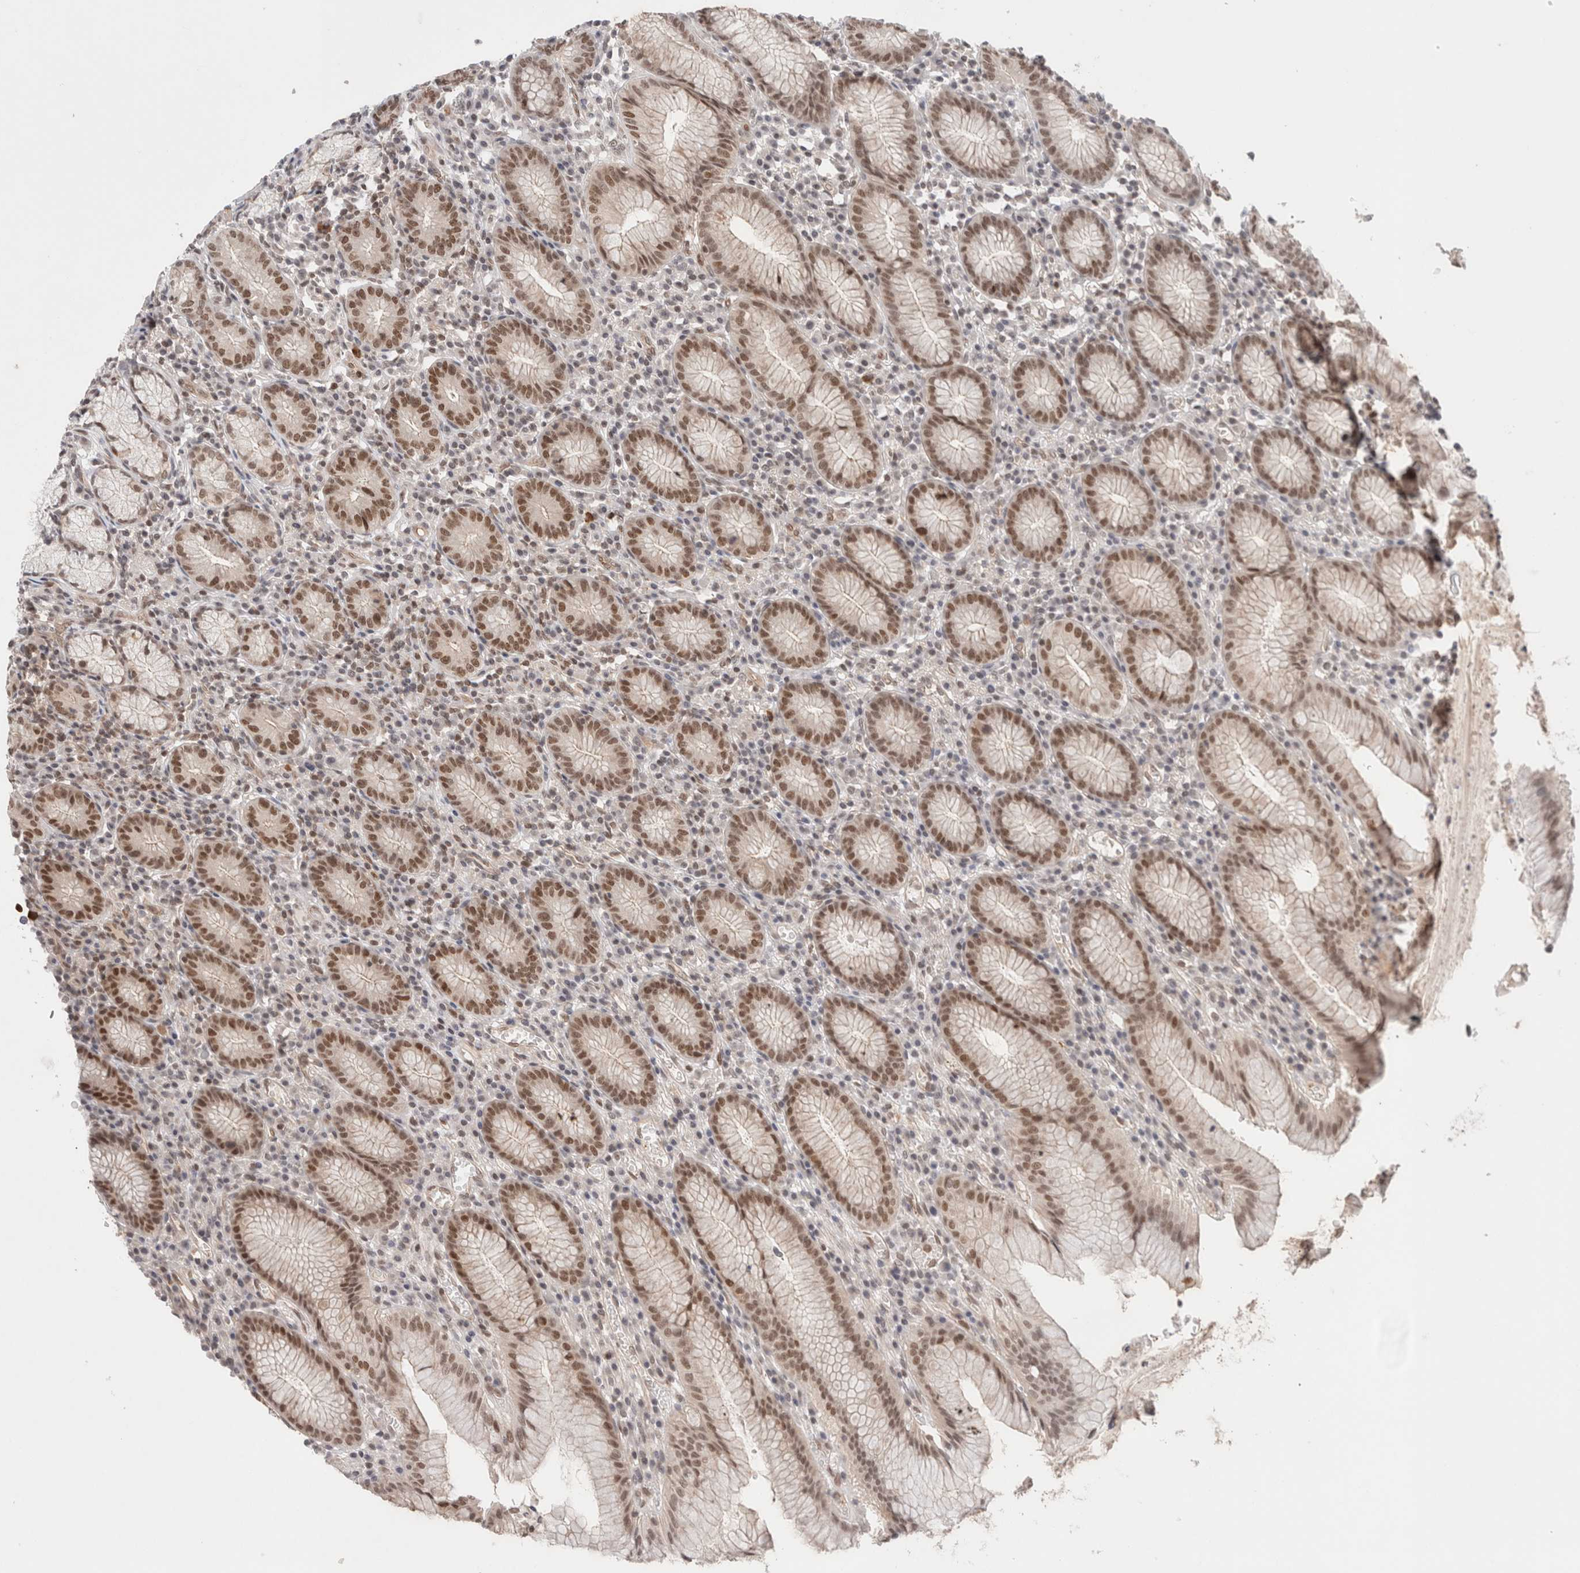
{"staining": {"intensity": "moderate", "quantity": "25%-75%", "location": "nuclear"}, "tissue": "stomach", "cell_type": "Glandular cells", "image_type": "normal", "snomed": [{"axis": "morphology", "description": "Normal tissue, NOS"}, {"axis": "topography", "description": "Stomach"}], "caption": "Glandular cells demonstrate medium levels of moderate nuclear positivity in approximately 25%-75% of cells in unremarkable stomach. (Brightfield microscopy of DAB IHC at high magnification).", "gene": "GATAD2A", "patient": {"sex": "male", "age": 55}}